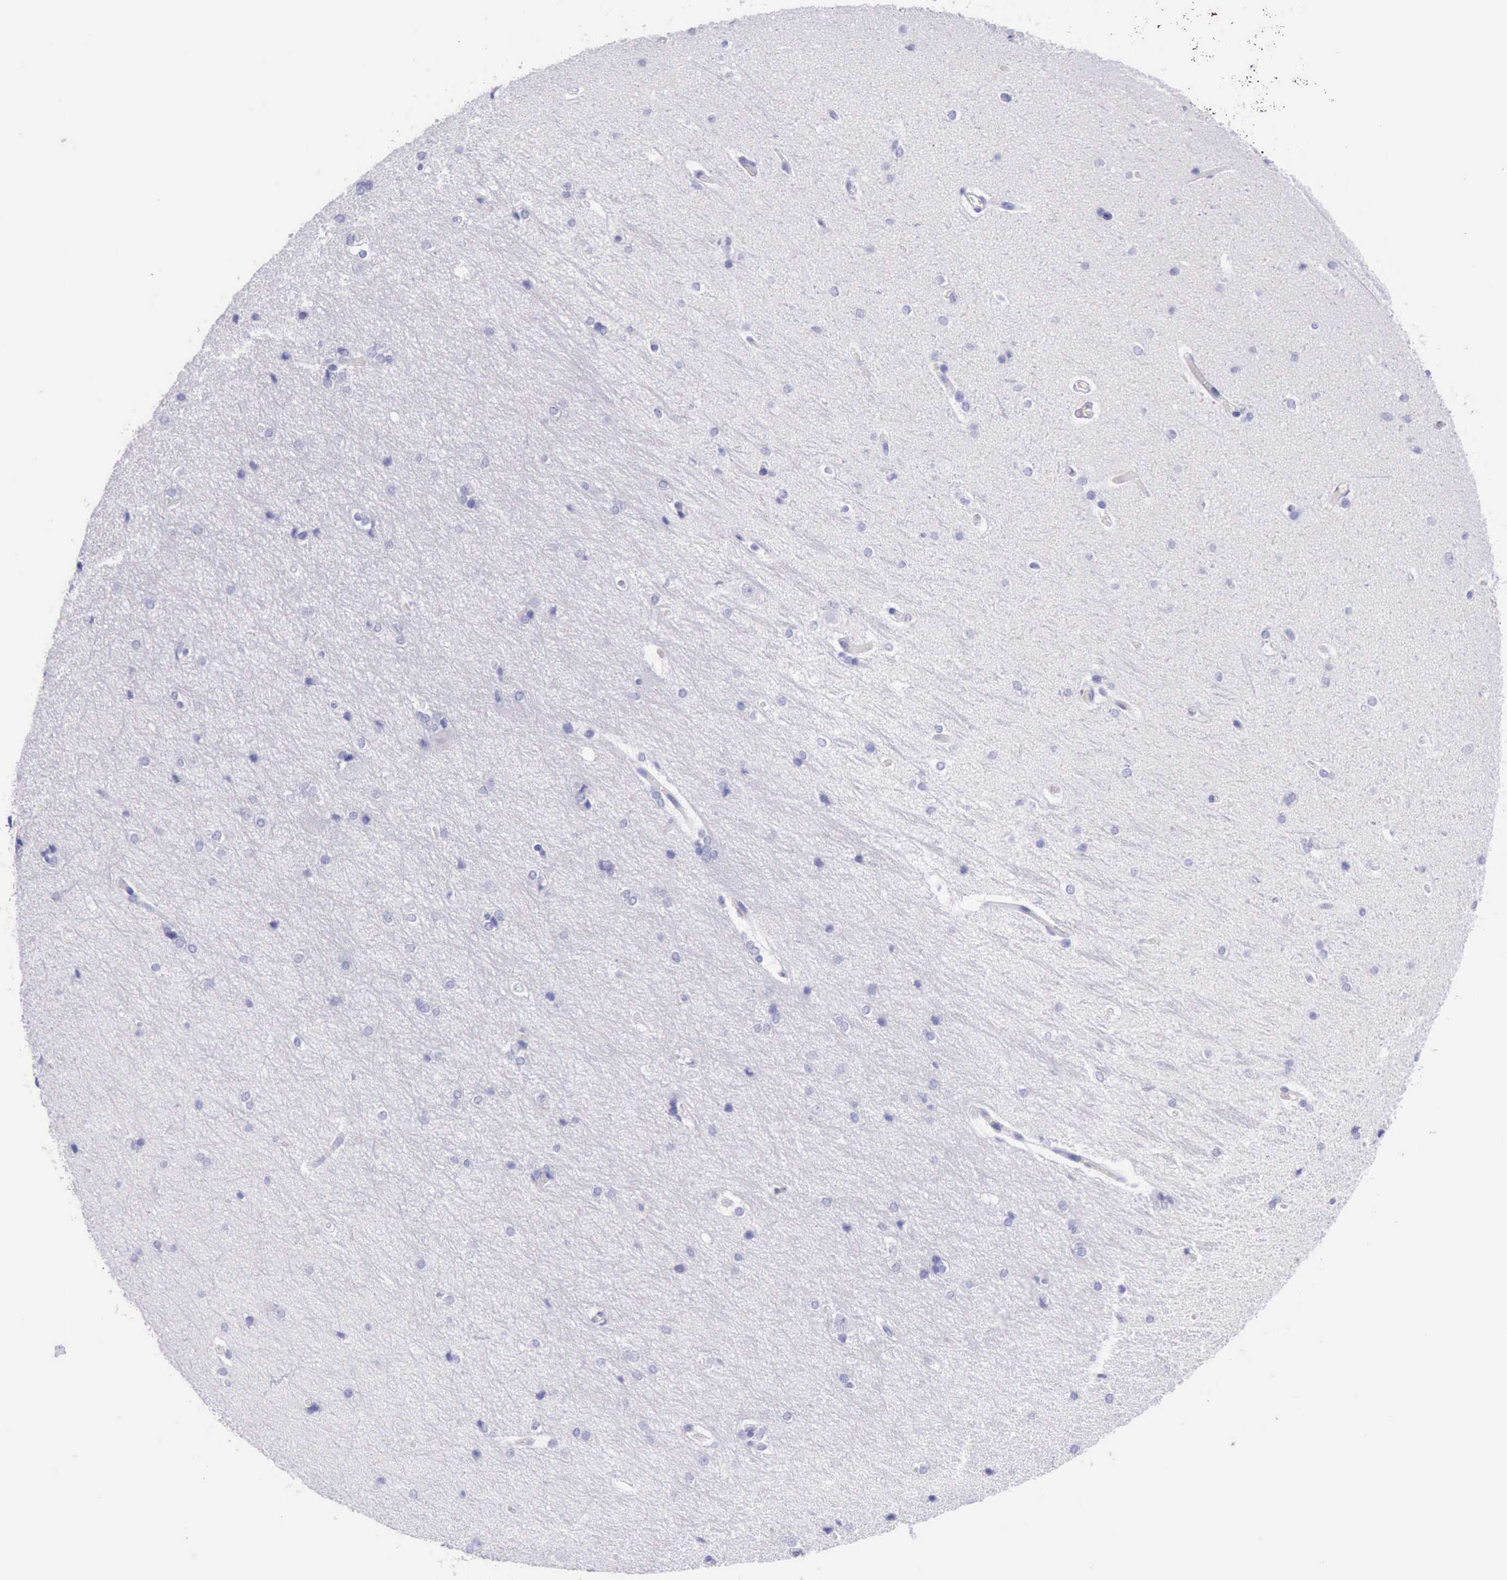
{"staining": {"intensity": "negative", "quantity": "none", "location": "none"}, "tissue": "hippocampus", "cell_type": "Glial cells", "image_type": "normal", "snomed": [{"axis": "morphology", "description": "Normal tissue, NOS"}, {"axis": "topography", "description": "Hippocampus"}], "caption": "Protein analysis of unremarkable hippocampus exhibits no significant expression in glial cells.", "gene": "KRT8", "patient": {"sex": "female", "age": 19}}